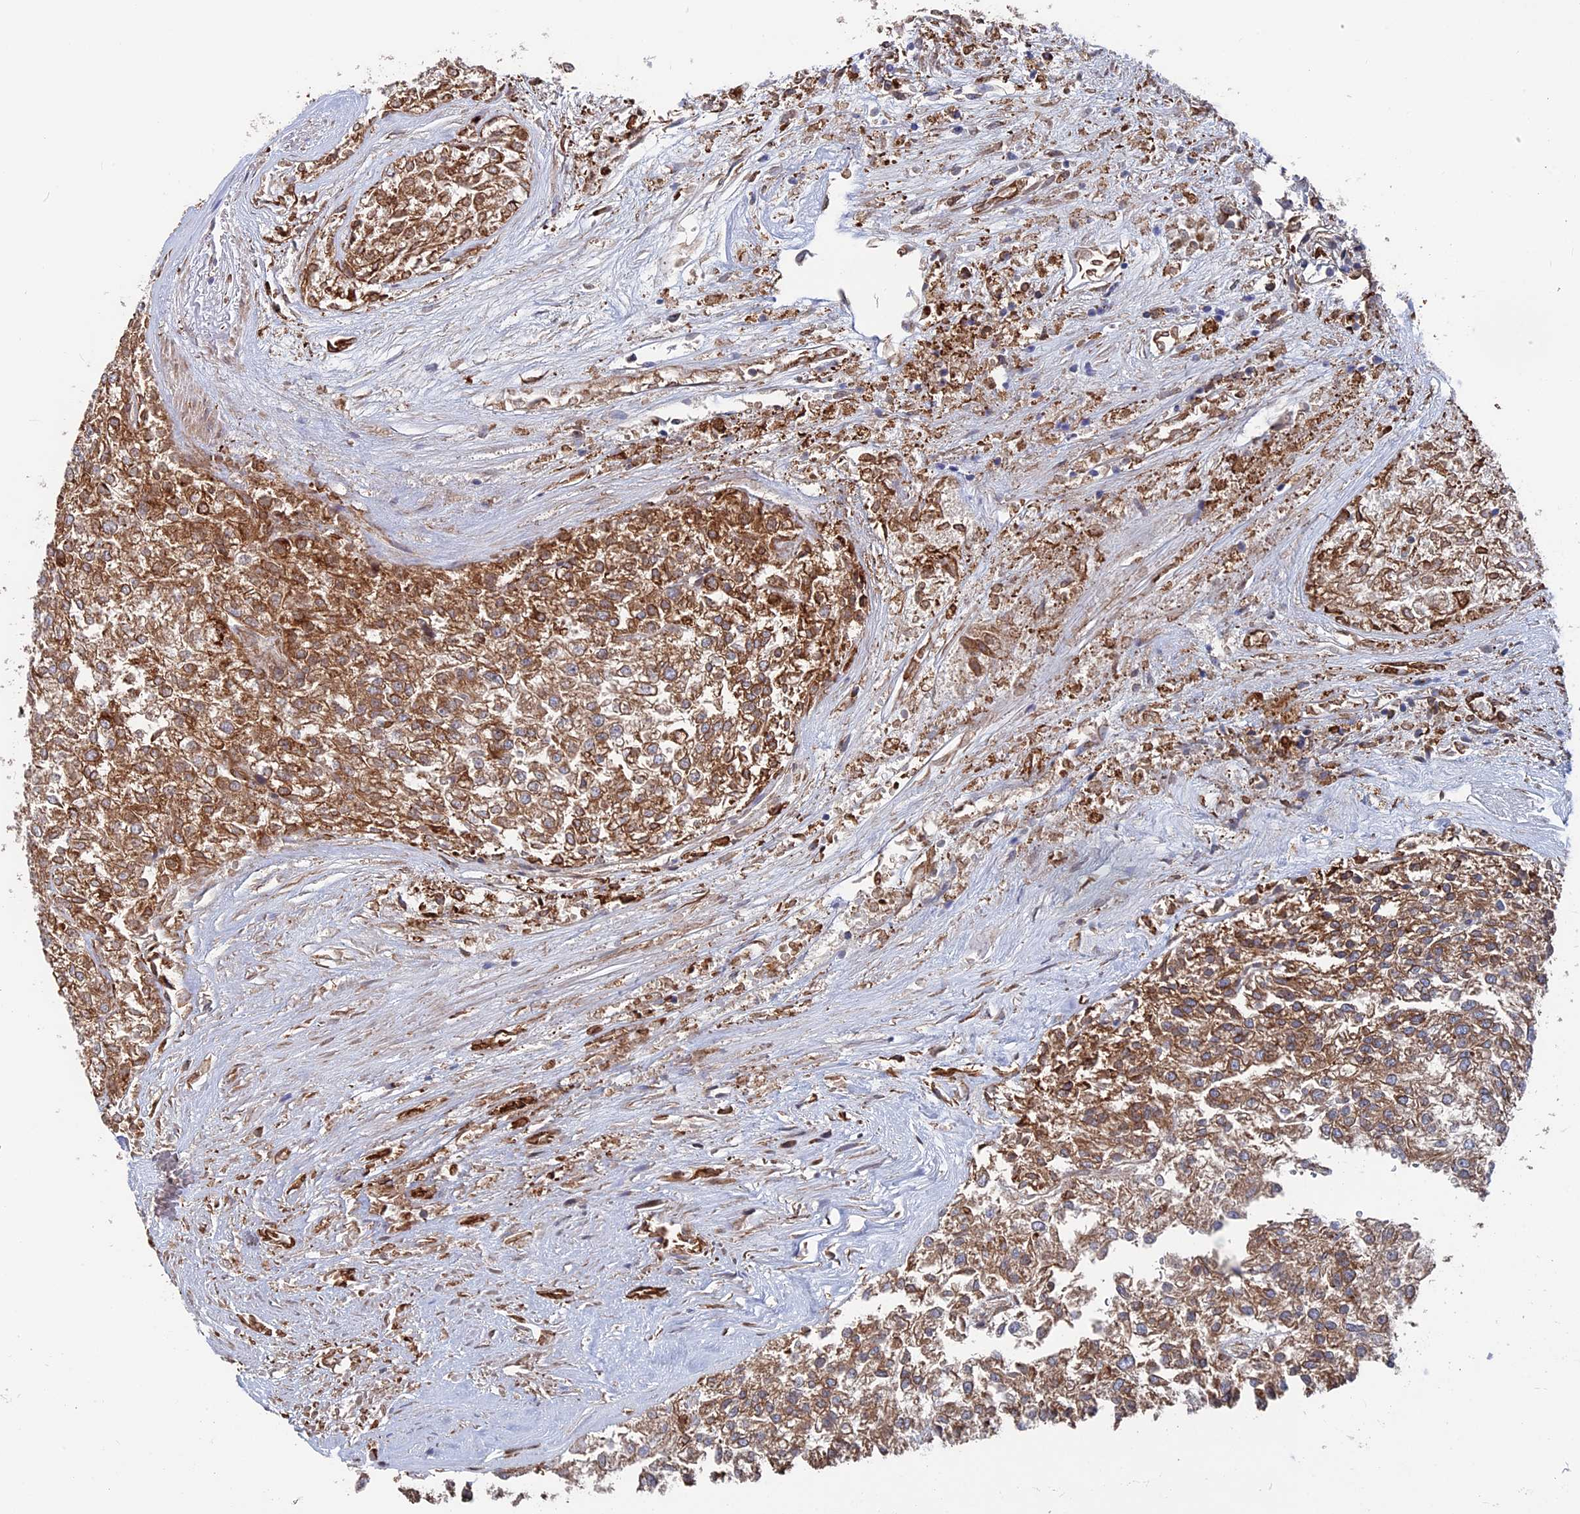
{"staining": {"intensity": "moderate", "quantity": ">75%", "location": "cytoplasmic/membranous"}, "tissue": "renal cancer", "cell_type": "Tumor cells", "image_type": "cancer", "snomed": [{"axis": "morphology", "description": "Adenocarcinoma, NOS"}, {"axis": "topography", "description": "Kidney"}], "caption": "Renal cancer (adenocarcinoma) stained with DAB (3,3'-diaminobenzidine) immunohistochemistry demonstrates medium levels of moderate cytoplasmic/membranous positivity in about >75% of tumor cells.", "gene": "RPUSD1", "patient": {"sex": "female", "age": 54}}